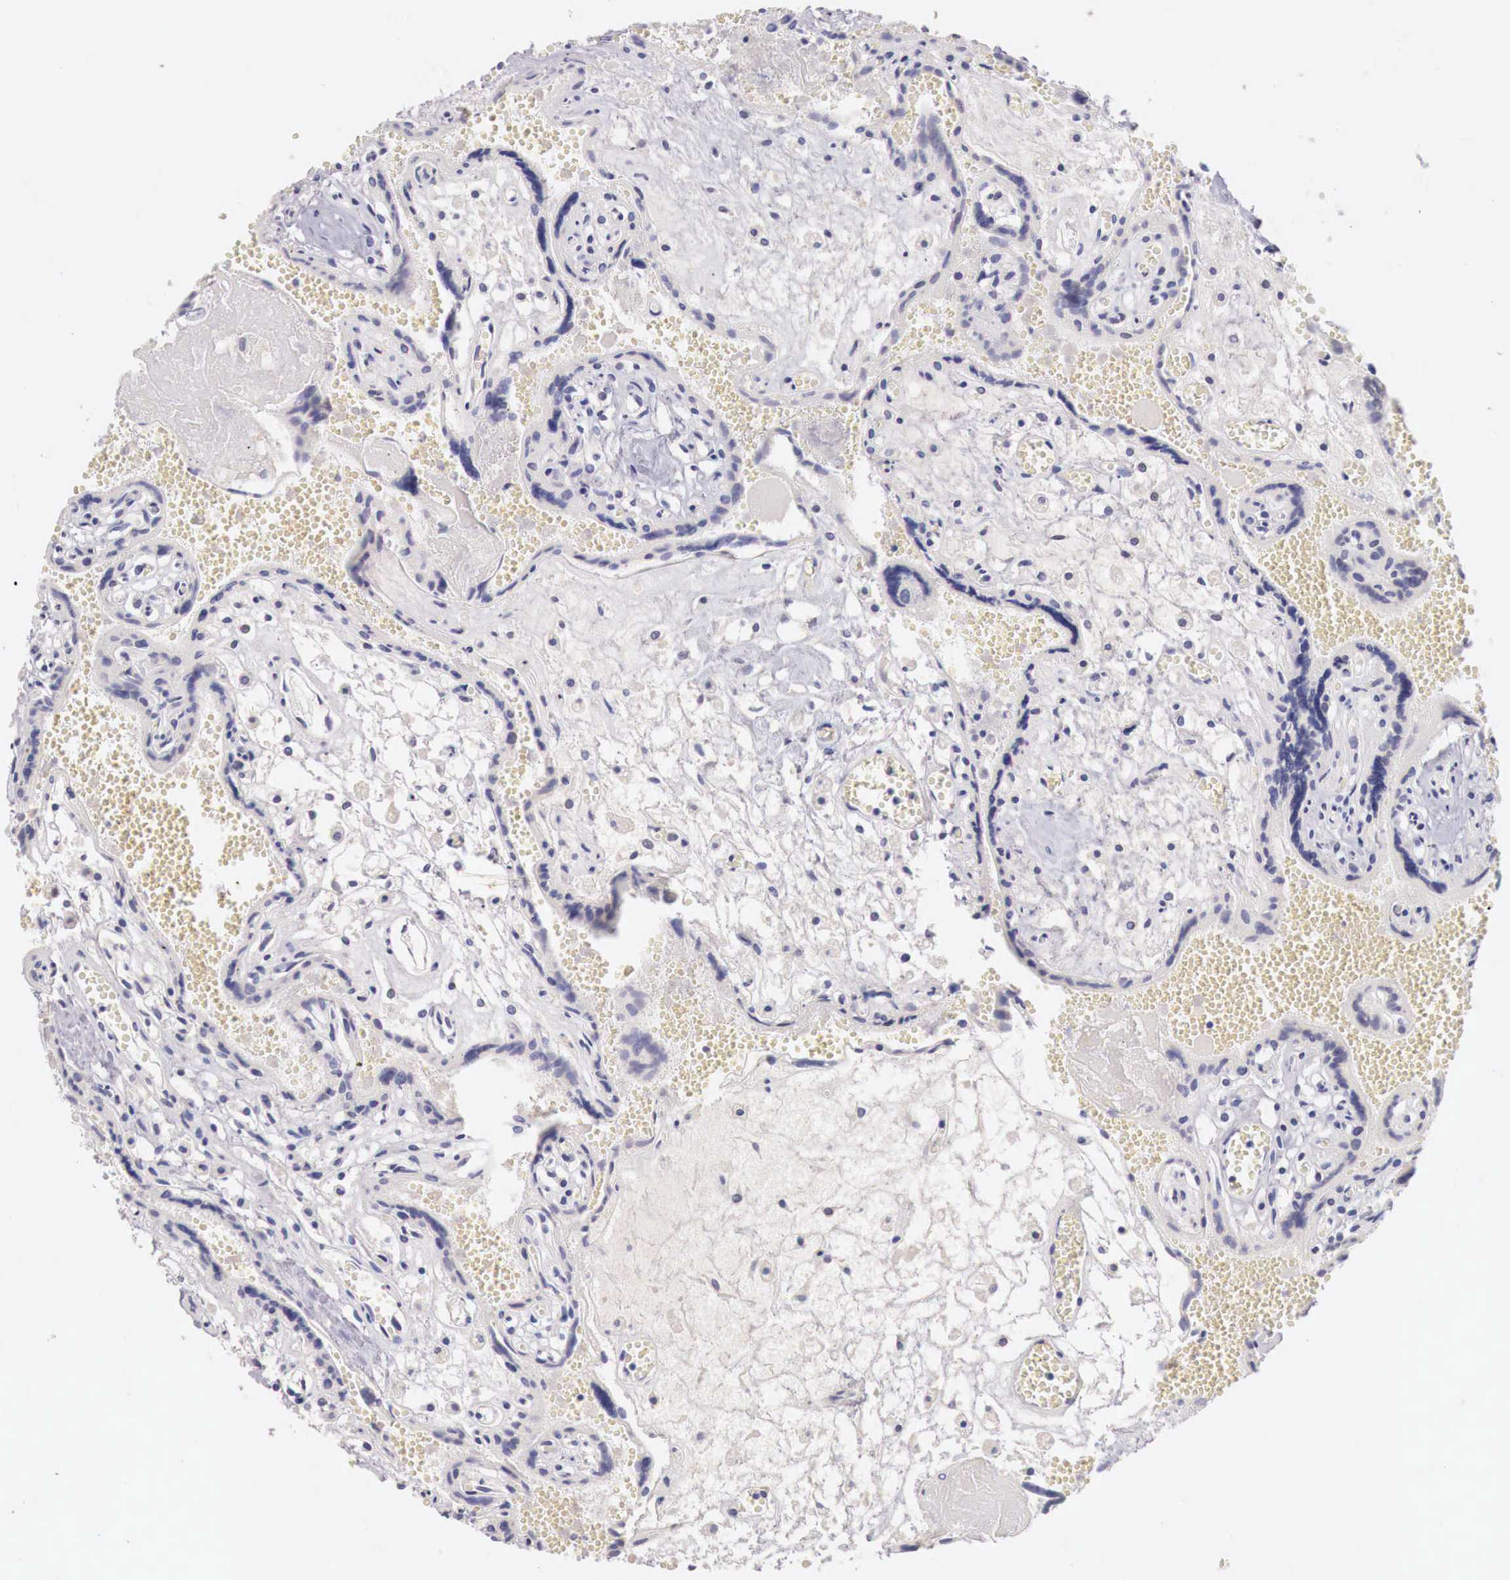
{"staining": {"intensity": "negative", "quantity": "none", "location": "none"}, "tissue": "placenta", "cell_type": "Decidual cells", "image_type": "normal", "snomed": [{"axis": "morphology", "description": "Normal tissue, NOS"}, {"axis": "topography", "description": "Placenta"}], "caption": "Image shows no protein expression in decidual cells of normal placenta.", "gene": "ITIH6", "patient": {"sex": "female", "age": 40}}